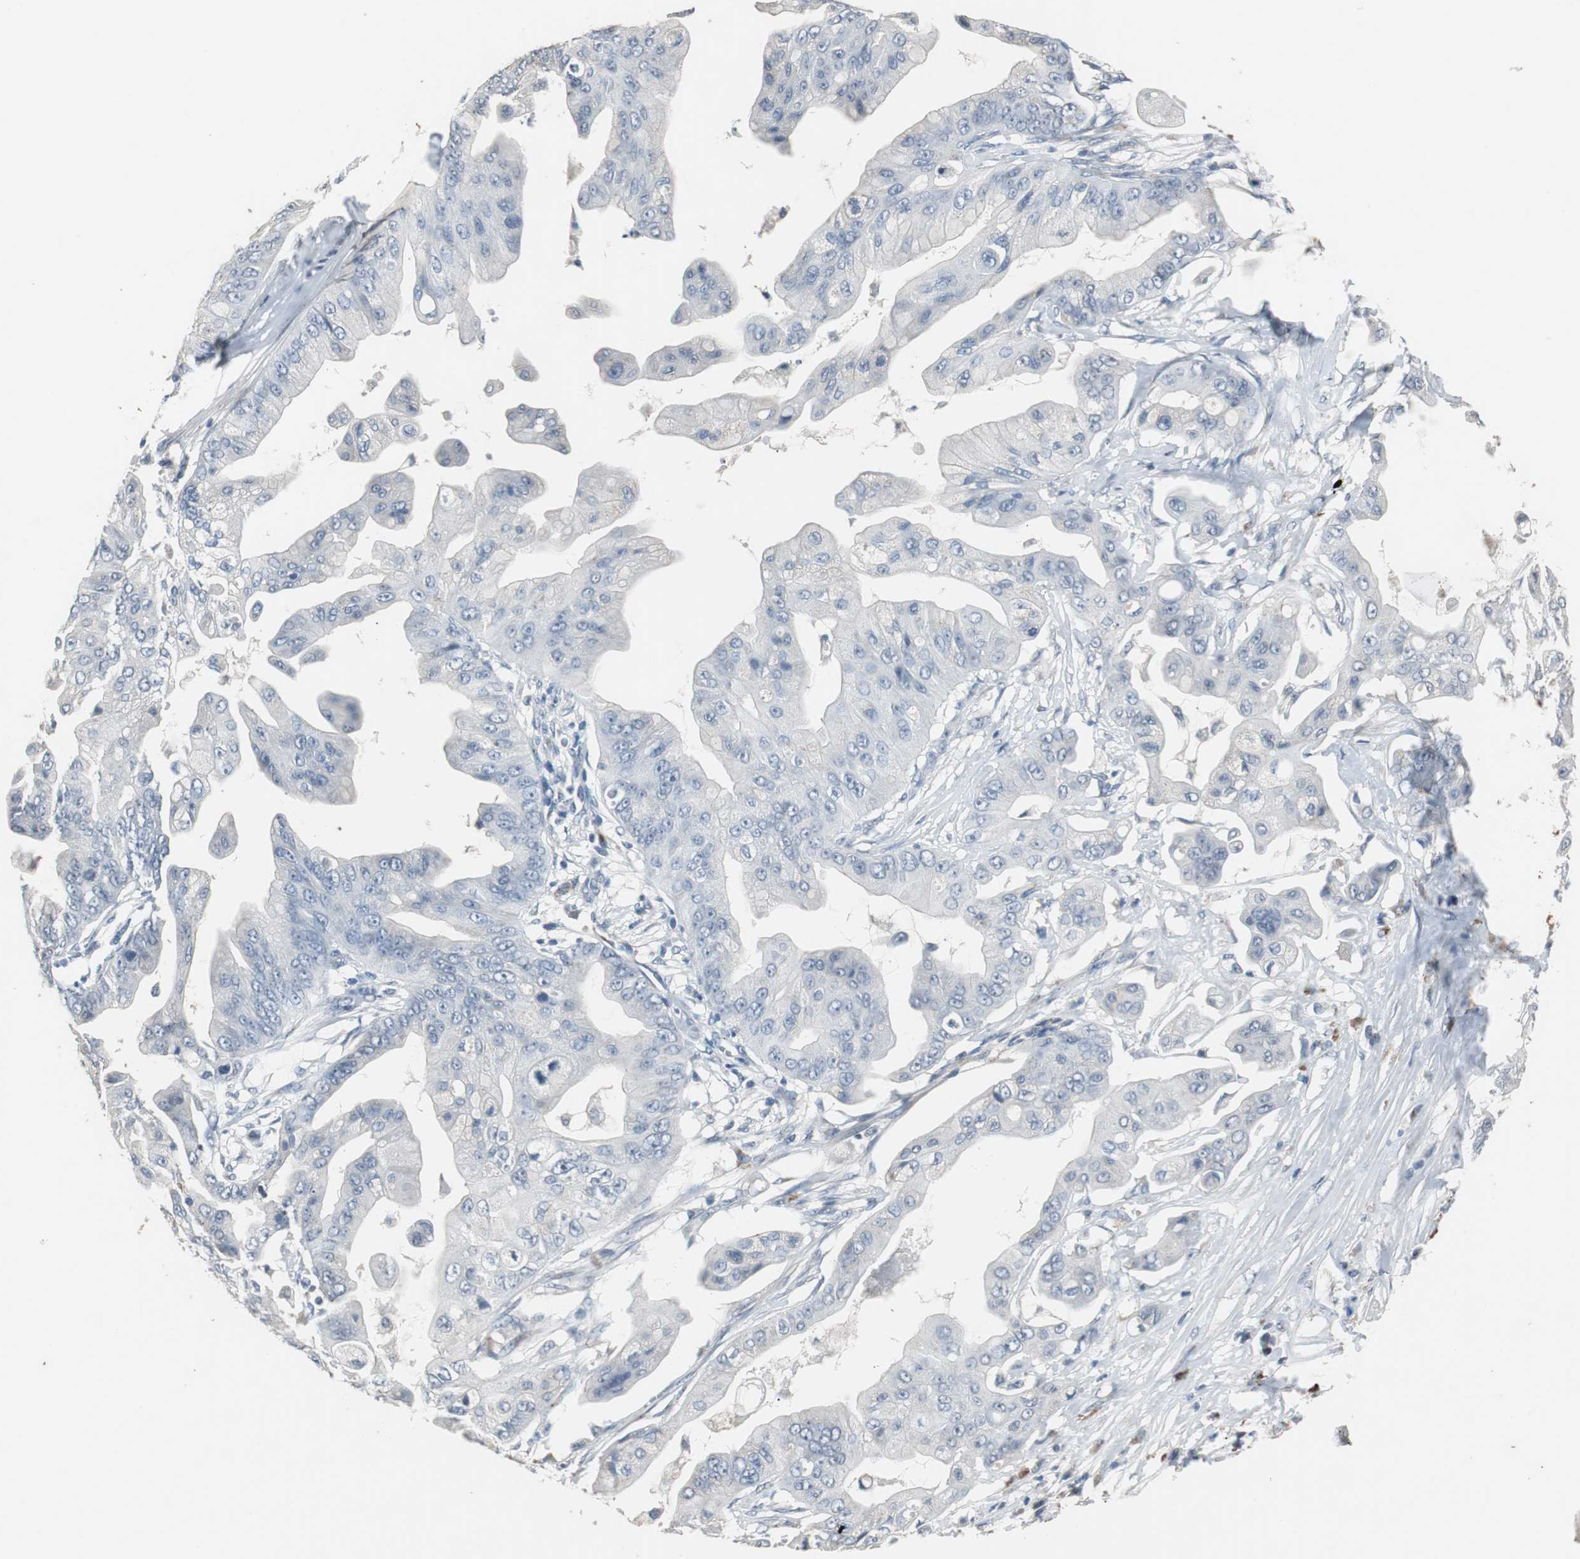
{"staining": {"intensity": "negative", "quantity": "none", "location": "none"}, "tissue": "pancreatic cancer", "cell_type": "Tumor cells", "image_type": "cancer", "snomed": [{"axis": "morphology", "description": "Adenocarcinoma, NOS"}, {"axis": "topography", "description": "Pancreas"}], "caption": "High magnification brightfield microscopy of pancreatic adenocarcinoma stained with DAB (brown) and counterstained with hematoxylin (blue): tumor cells show no significant positivity.", "gene": "PCYT1B", "patient": {"sex": "female", "age": 75}}